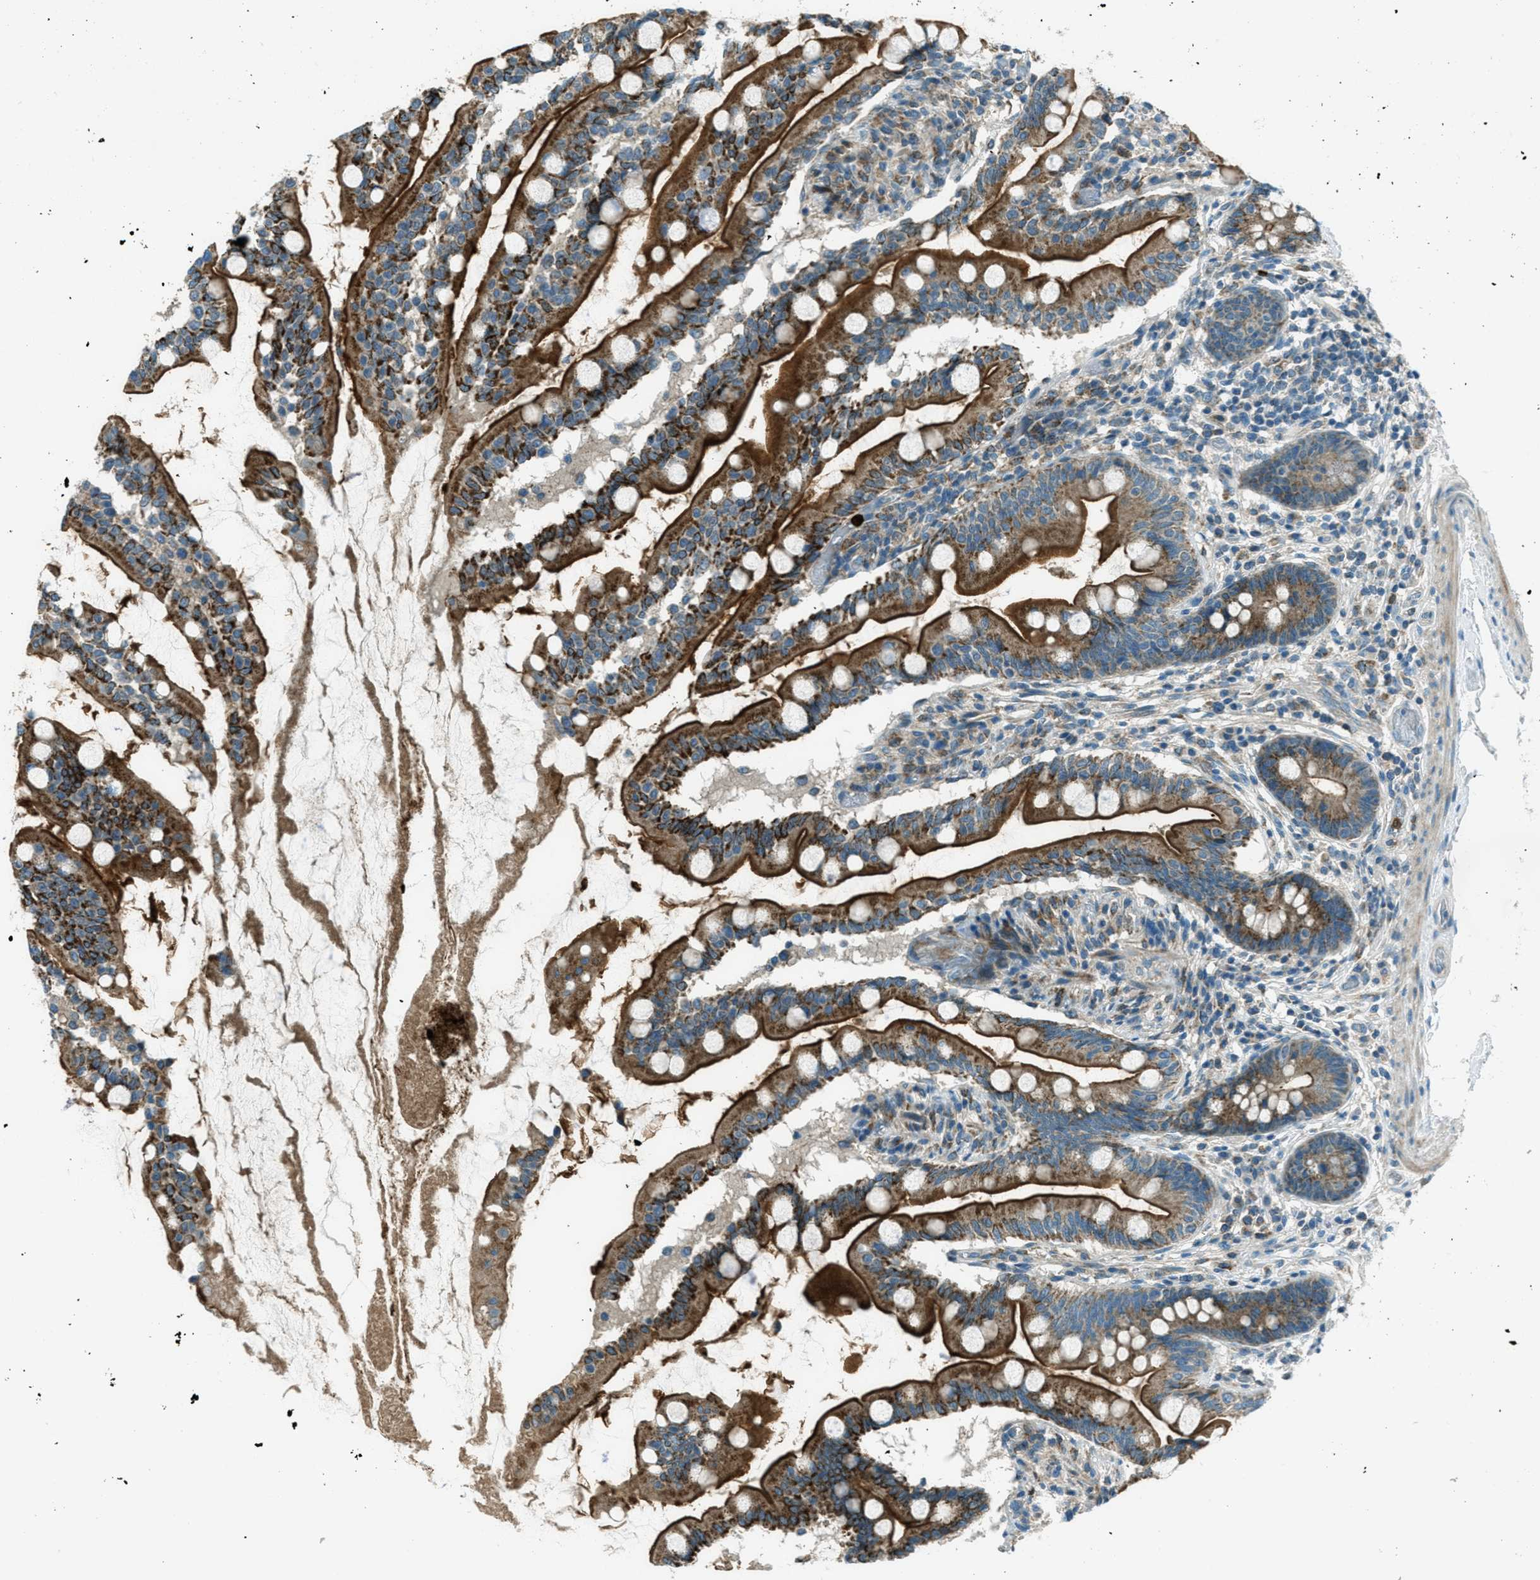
{"staining": {"intensity": "strong", "quantity": ">75%", "location": "cytoplasmic/membranous"}, "tissue": "small intestine", "cell_type": "Glandular cells", "image_type": "normal", "snomed": [{"axis": "morphology", "description": "Normal tissue, NOS"}, {"axis": "topography", "description": "Small intestine"}], "caption": "This micrograph reveals immunohistochemistry staining of benign human small intestine, with high strong cytoplasmic/membranous staining in about >75% of glandular cells.", "gene": "FAR1", "patient": {"sex": "female", "age": 56}}